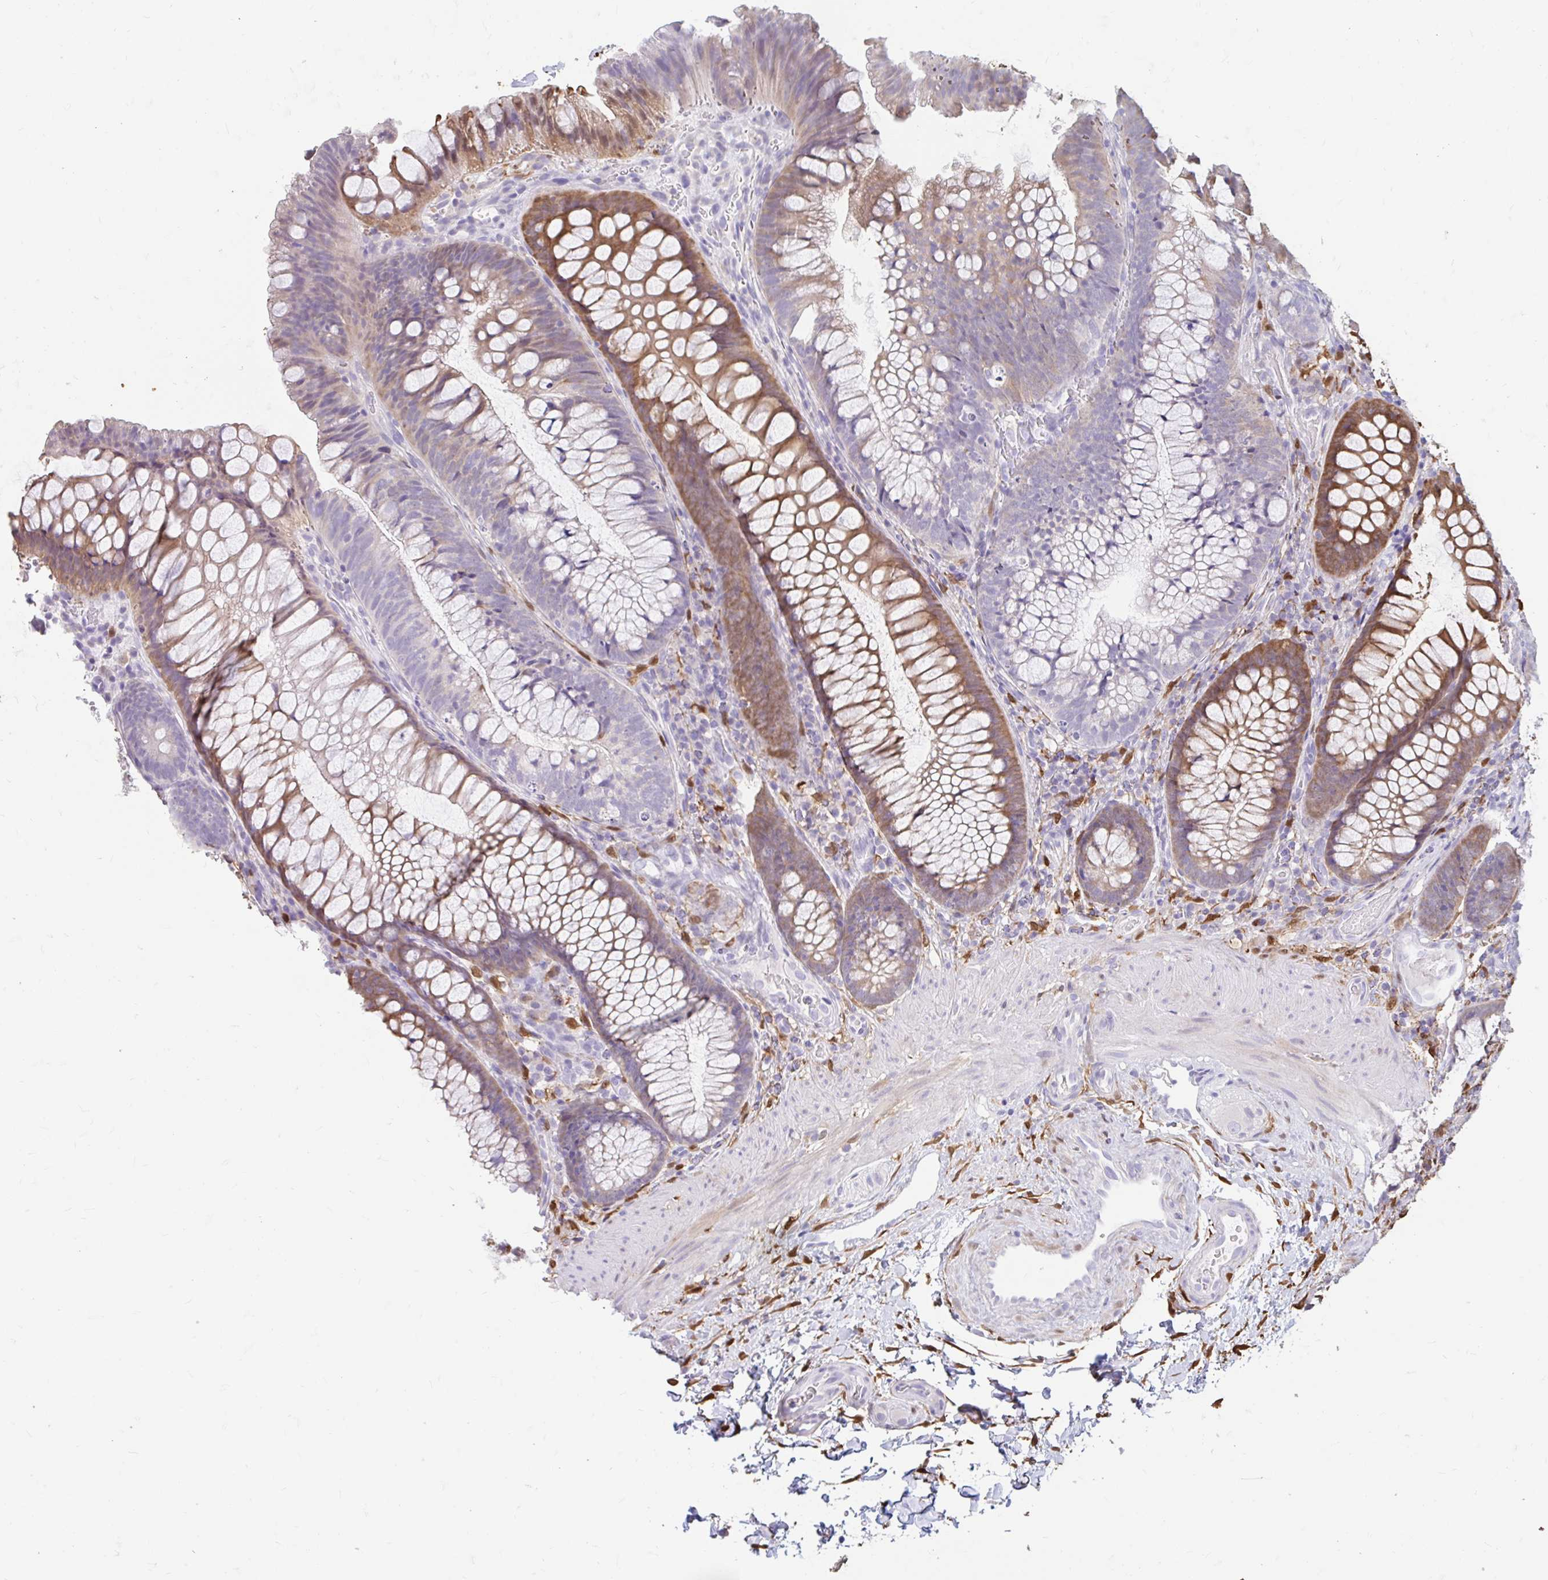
{"staining": {"intensity": "negative", "quantity": "none", "location": "none"}, "tissue": "colon", "cell_type": "Endothelial cells", "image_type": "normal", "snomed": [{"axis": "morphology", "description": "Normal tissue, NOS"}, {"axis": "morphology", "description": "Adenoma, NOS"}, {"axis": "topography", "description": "Soft tissue"}, {"axis": "topography", "description": "Colon"}], "caption": "High power microscopy micrograph of an IHC histopathology image of benign colon, revealing no significant expression in endothelial cells.", "gene": "ADH1A", "patient": {"sex": "male", "age": 47}}